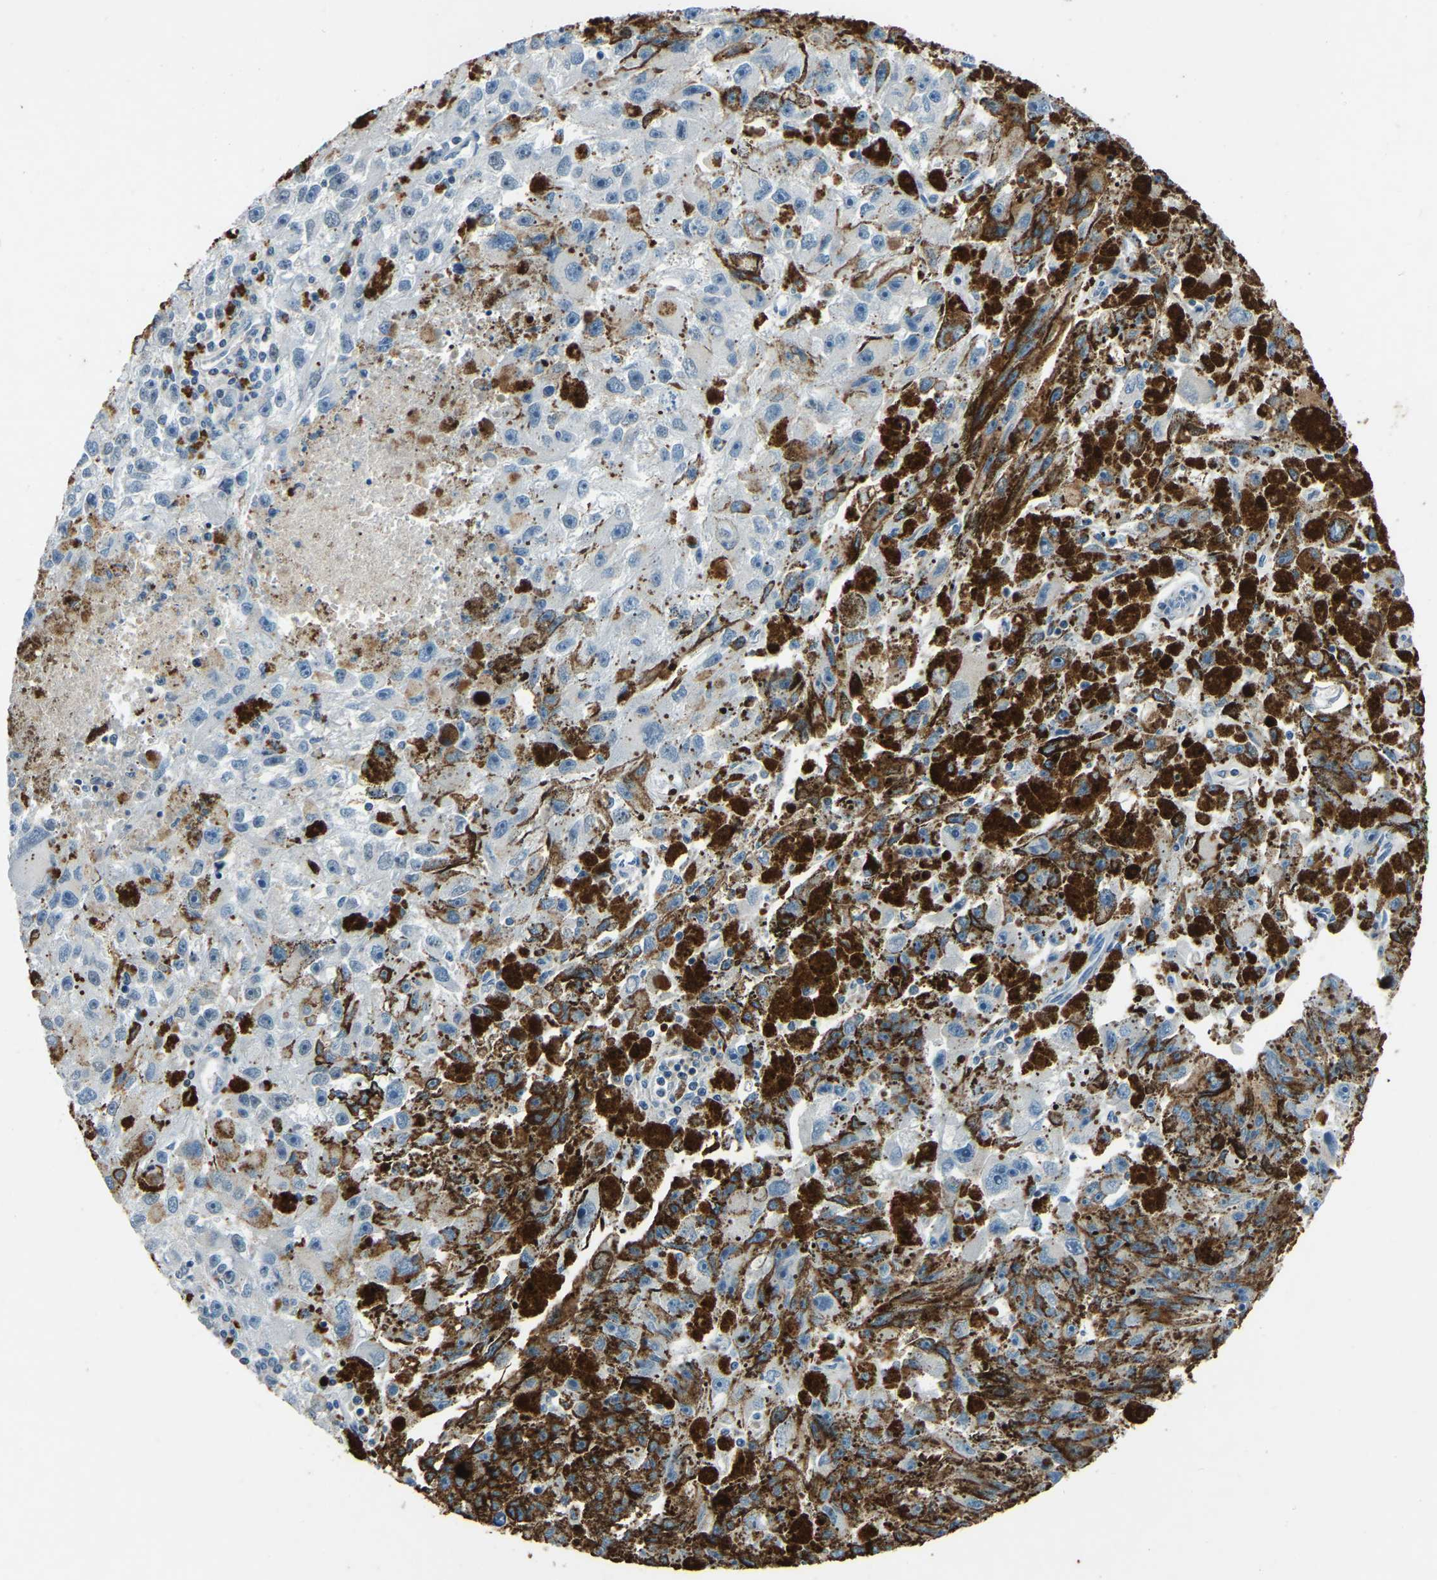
{"staining": {"intensity": "negative", "quantity": "none", "location": "none"}, "tissue": "melanoma", "cell_type": "Tumor cells", "image_type": "cancer", "snomed": [{"axis": "morphology", "description": "Malignant melanoma, NOS"}, {"axis": "topography", "description": "Skin"}], "caption": "DAB (3,3'-diaminobenzidine) immunohistochemical staining of malignant melanoma exhibits no significant expression in tumor cells. The staining was performed using DAB (3,3'-diaminobenzidine) to visualize the protein expression in brown, while the nuclei were stained in blue with hematoxylin (Magnification: 20x).", "gene": "XIRP1", "patient": {"sex": "female", "age": 104}}